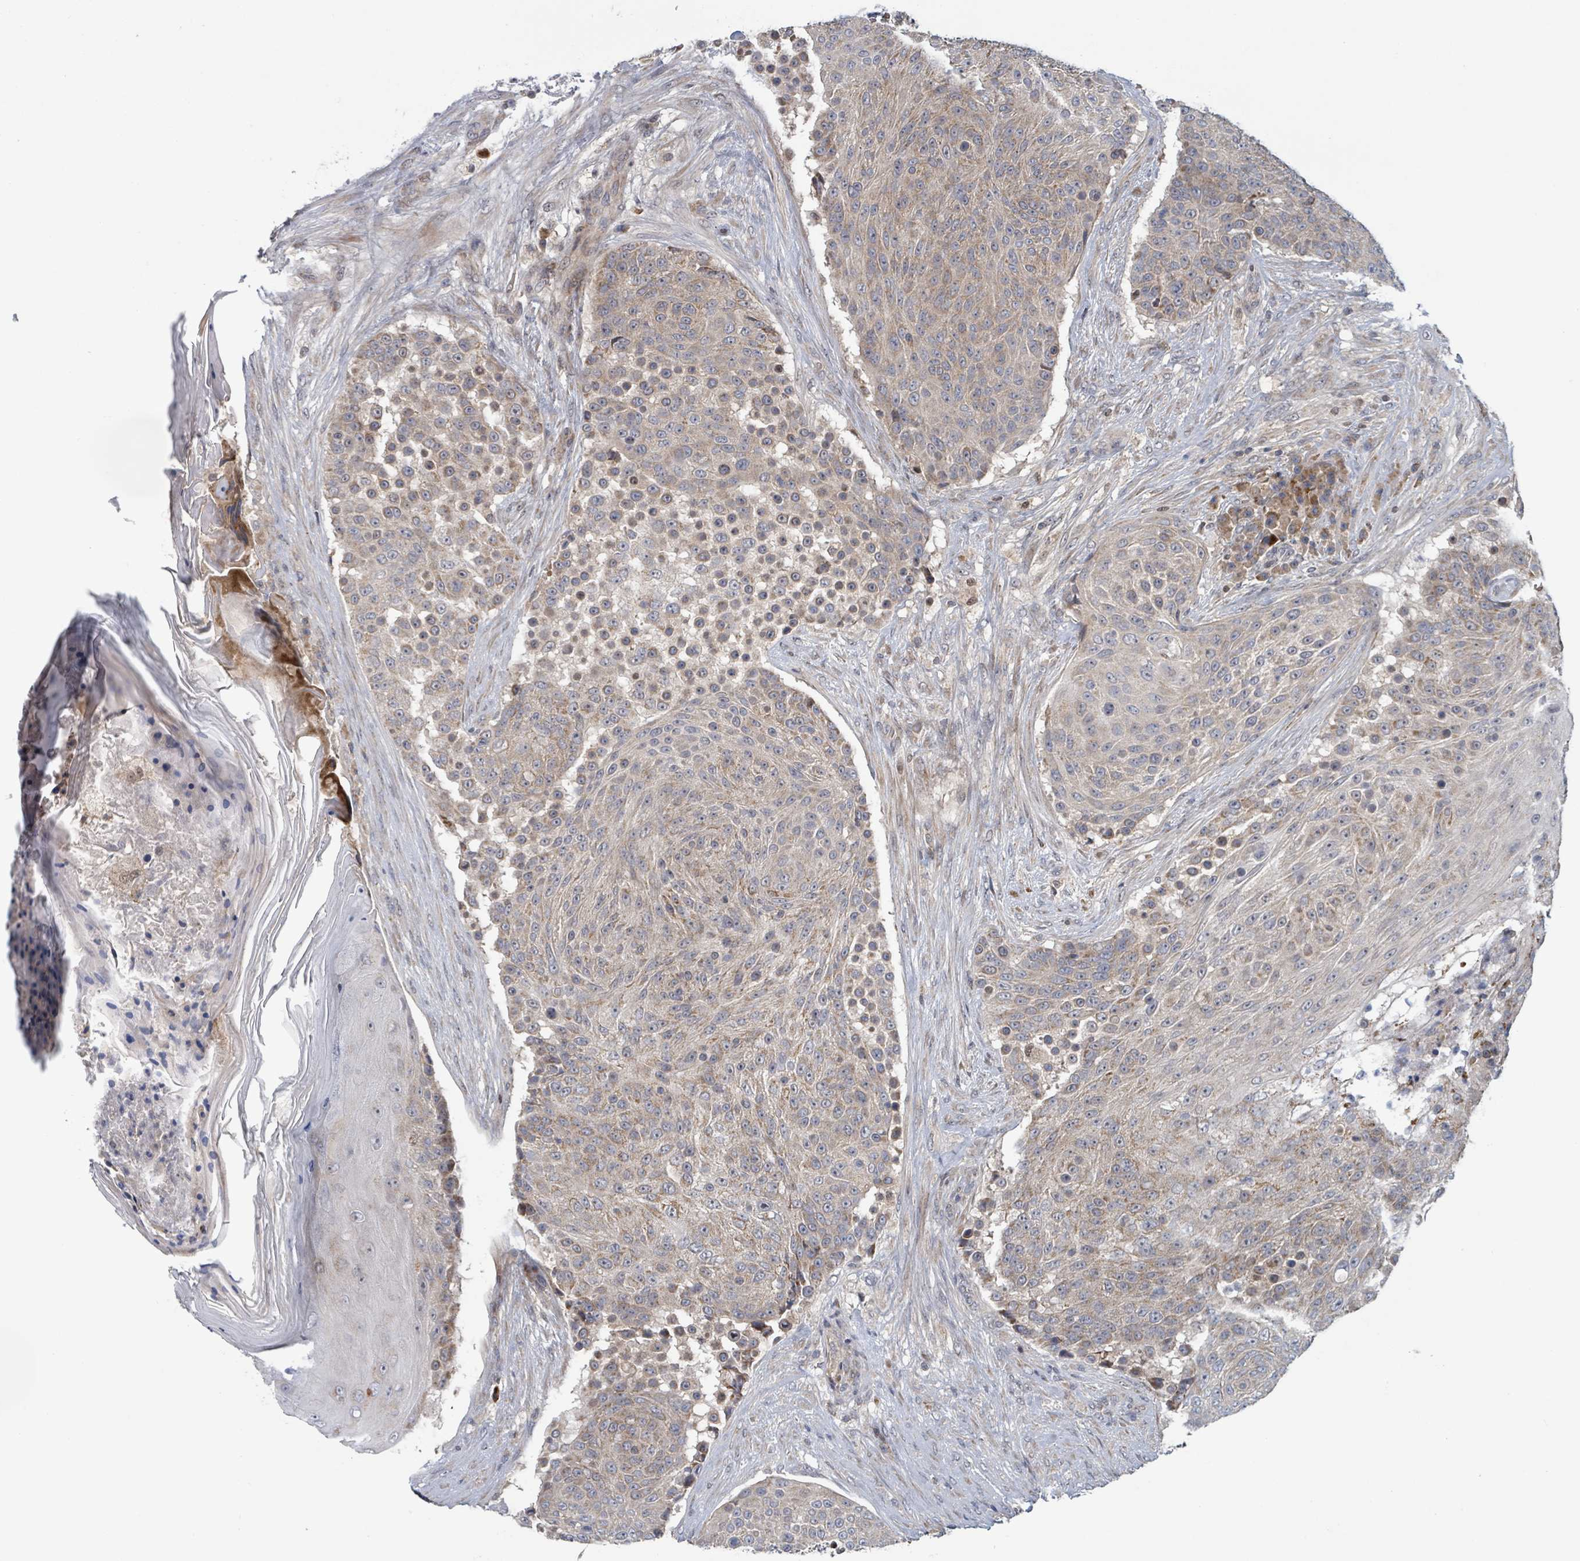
{"staining": {"intensity": "moderate", "quantity": ">75%", "location": "cytoplasmic/membranous"}, "tissue": "urothelial cancer", "cell_type": "Tumor cells", "image_type": "cancer", "snomed": [{"axis": "morphology", "description": "Urothelial carcinoma, High grade"}, {"axis": "topography", "description": "Urinary bladder"}], "caption": "Human high-grade urothelial carcinoma stained with a brown dye displays moderate cytoplasmic/membranous positive positivity in about >75% of tumor cells.", "gene": "HIVEP1", "patient": {"sex": "female", "age": 63}}